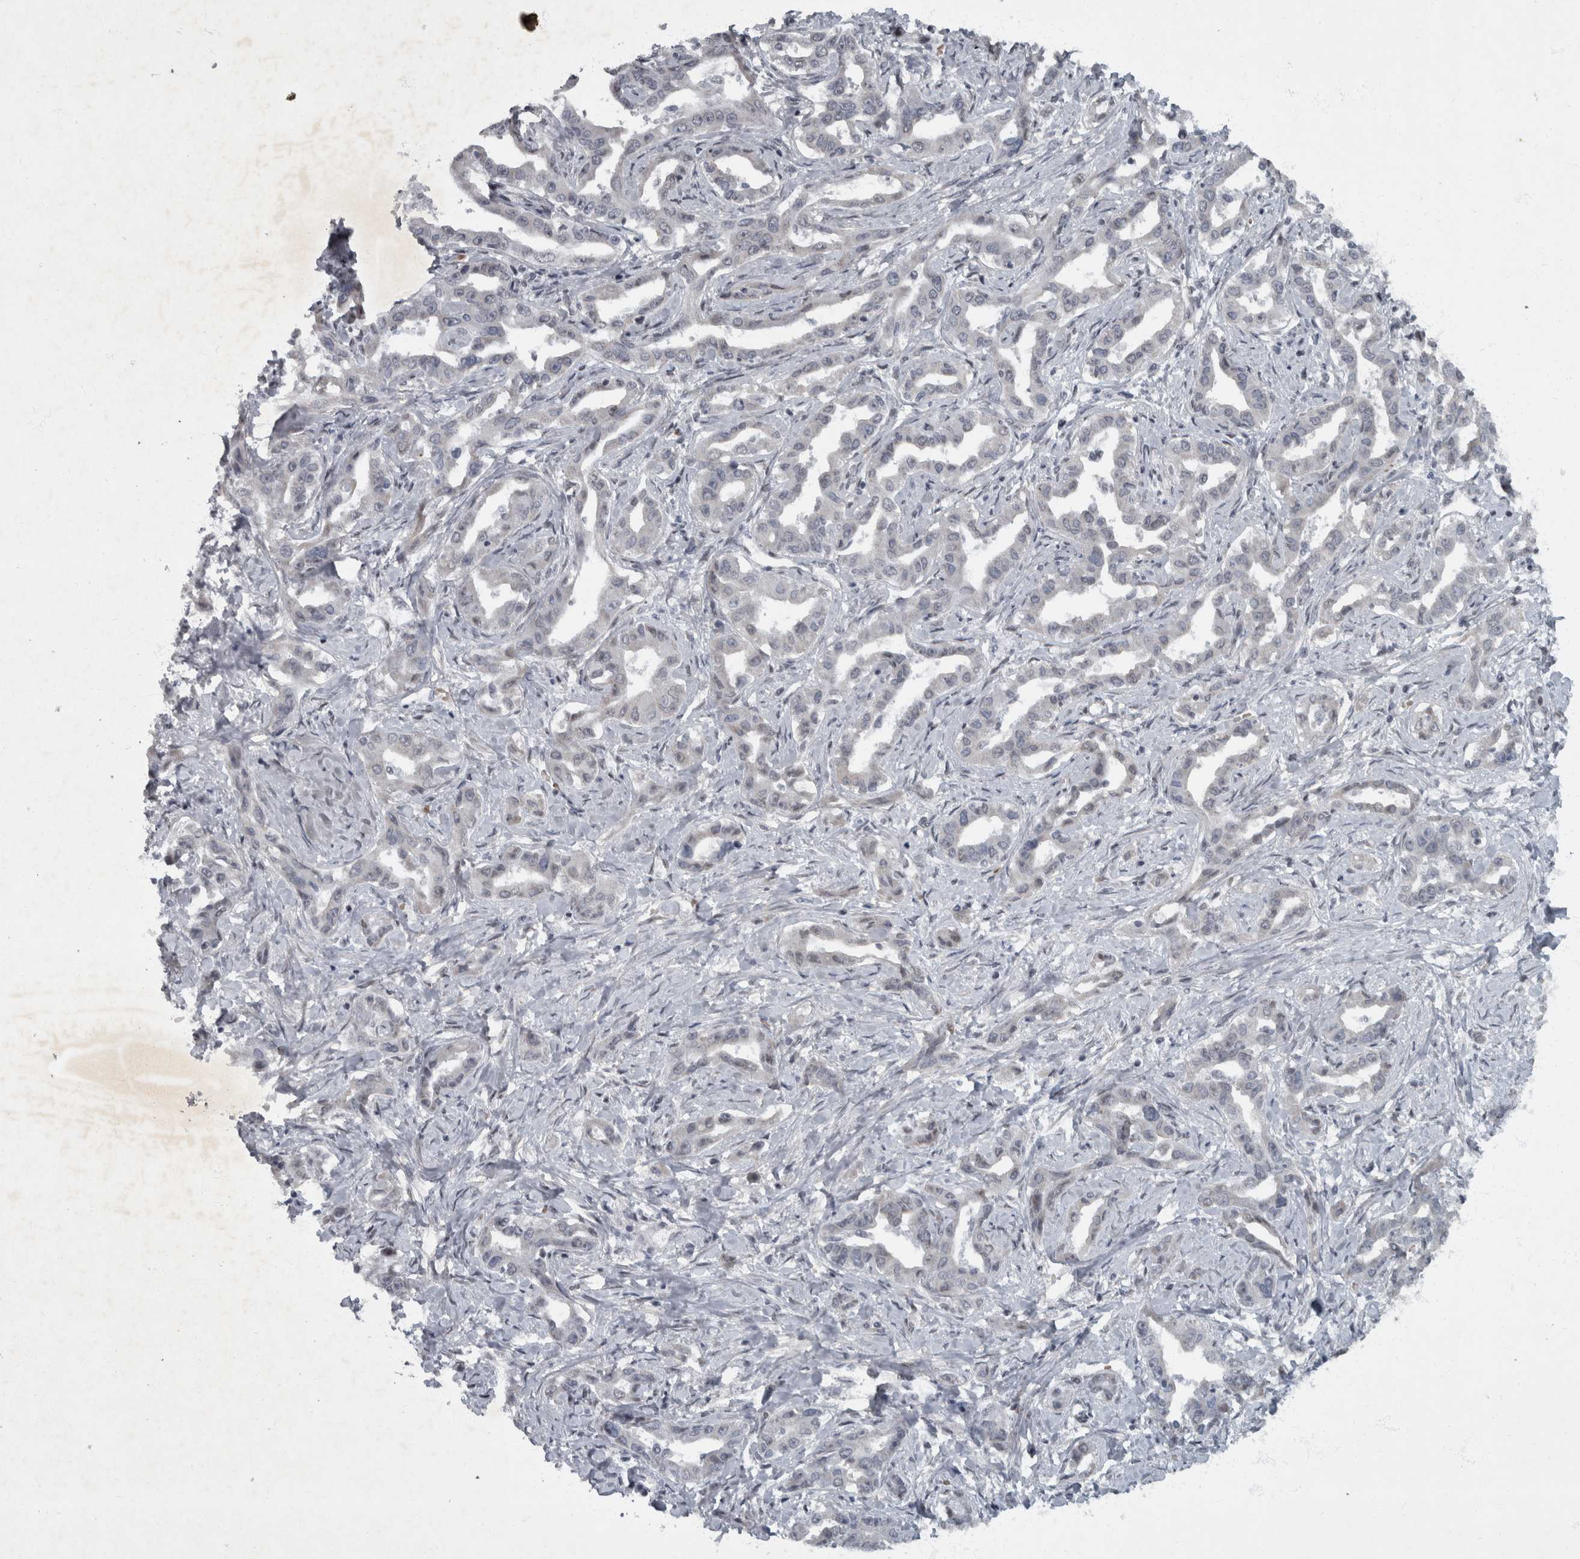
{"staining": {"intensity": "negative", "quantity": "none", "location": "none"}, "tissue": "liver cancer", "cell_type": "Tumor cells", "image_type": "cancer", "snomed": [{"axis": "morphology", "description": "Cholangiocarcinoma"}, {"axis": "topography", "description": "Liver"}], "caption": "IHC photomicrograph of human liver cancer (cholangiocarcinoma) stained for a protein (brown), which shows no staining in tumor cells.", "gene": "WDR33", "patient": {"sex": "male", "age": 59}}